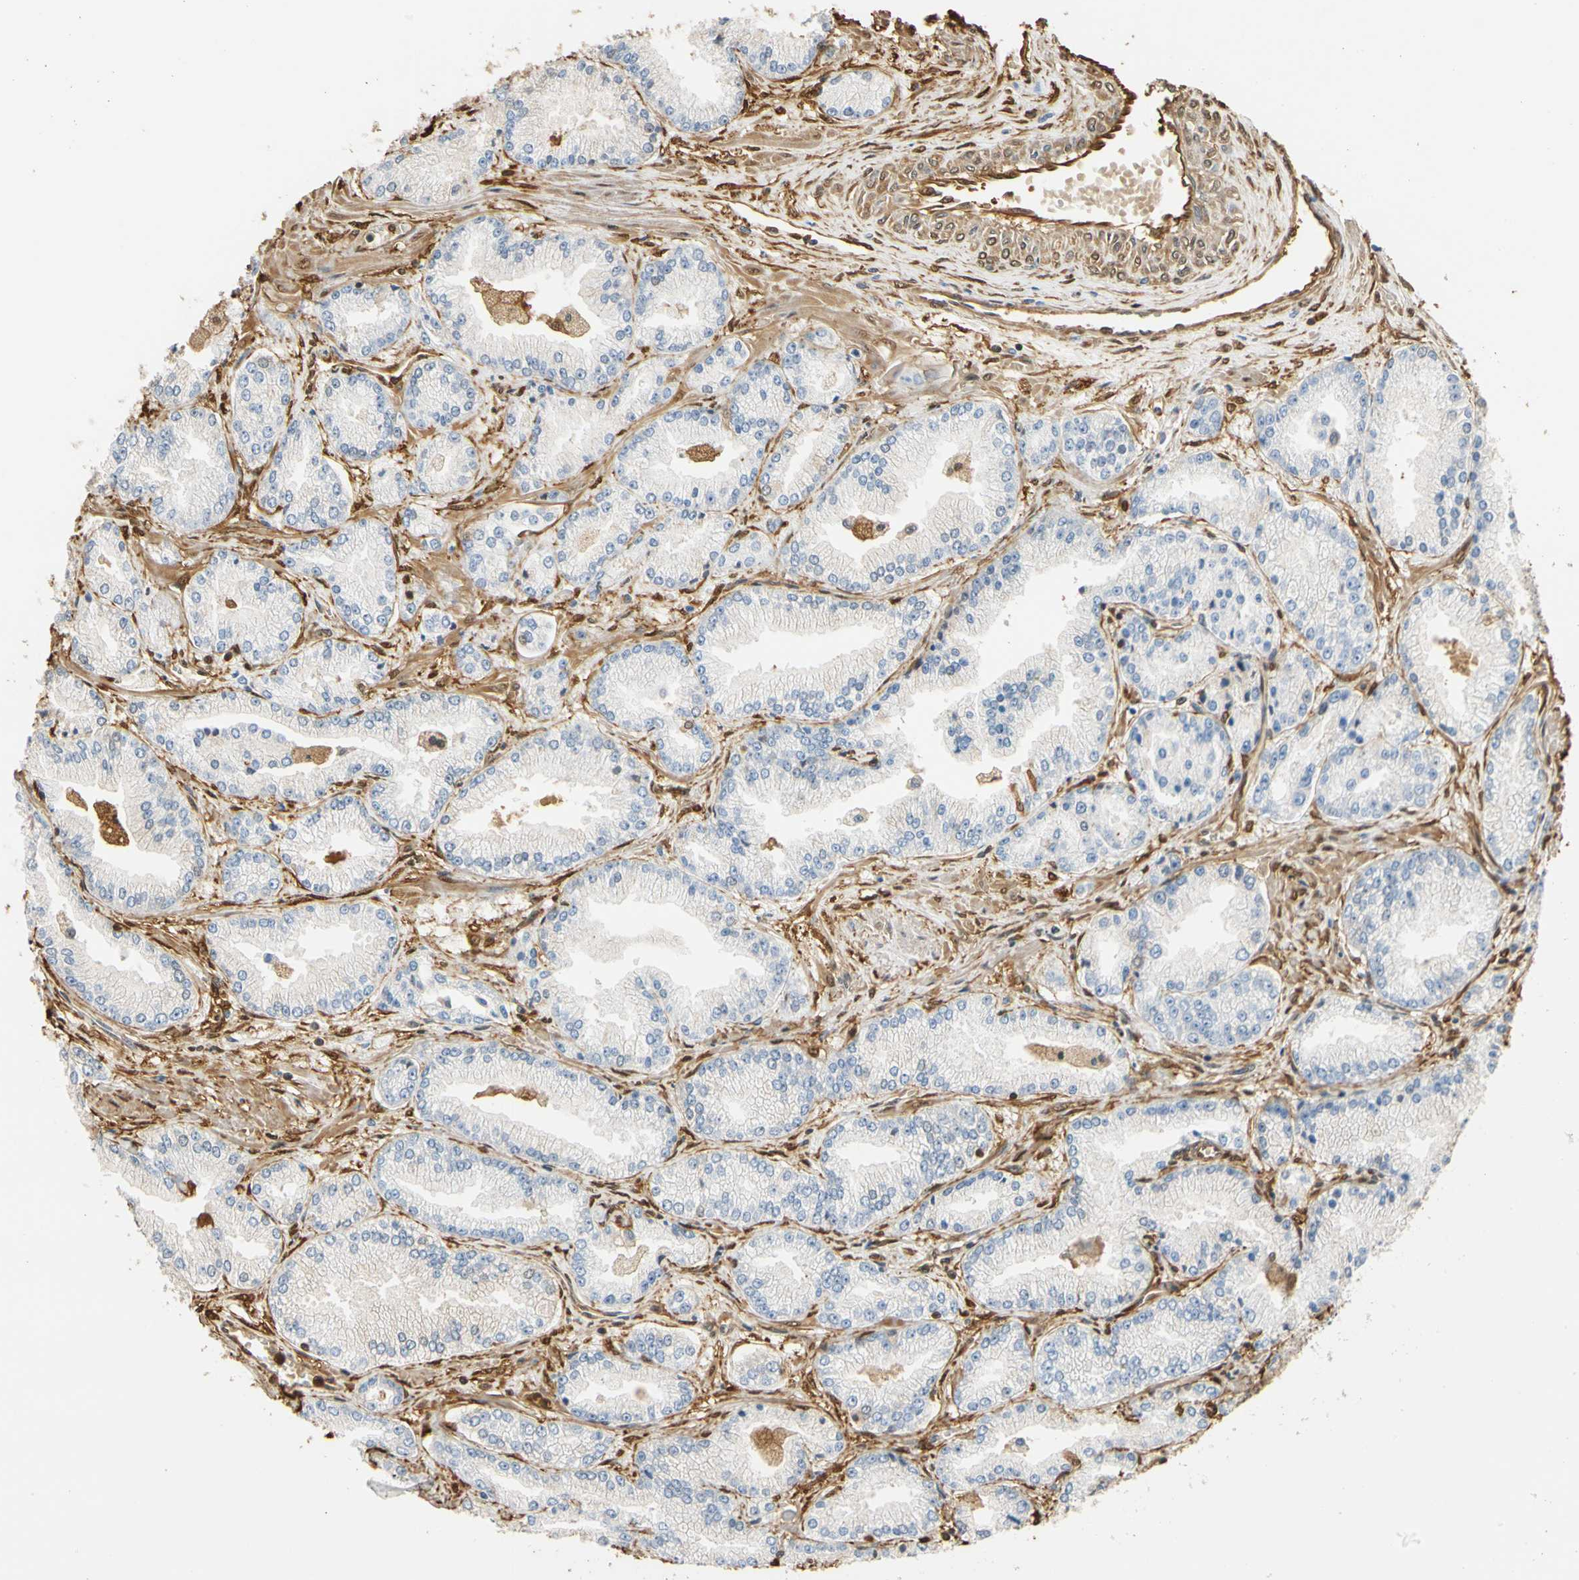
{"staining": {"intensity": "negative", "quantity": "none", "location": "none"}, "tissue": "prostate cancer", "cell_type": "Tumor cells", "image_type": "cancer", "snomed": [{"axis": "morphology", "description": "Adenocarcinoma, High grade"}, {"axis": "topography", "description": "Prostate"}], "caption": "The micrograph demonstrates no staining of tumor cells in high-grade adenocarcinoma (prostate).", "gene": "S100A6", "patient": {"sex": "male", "age": 61}}